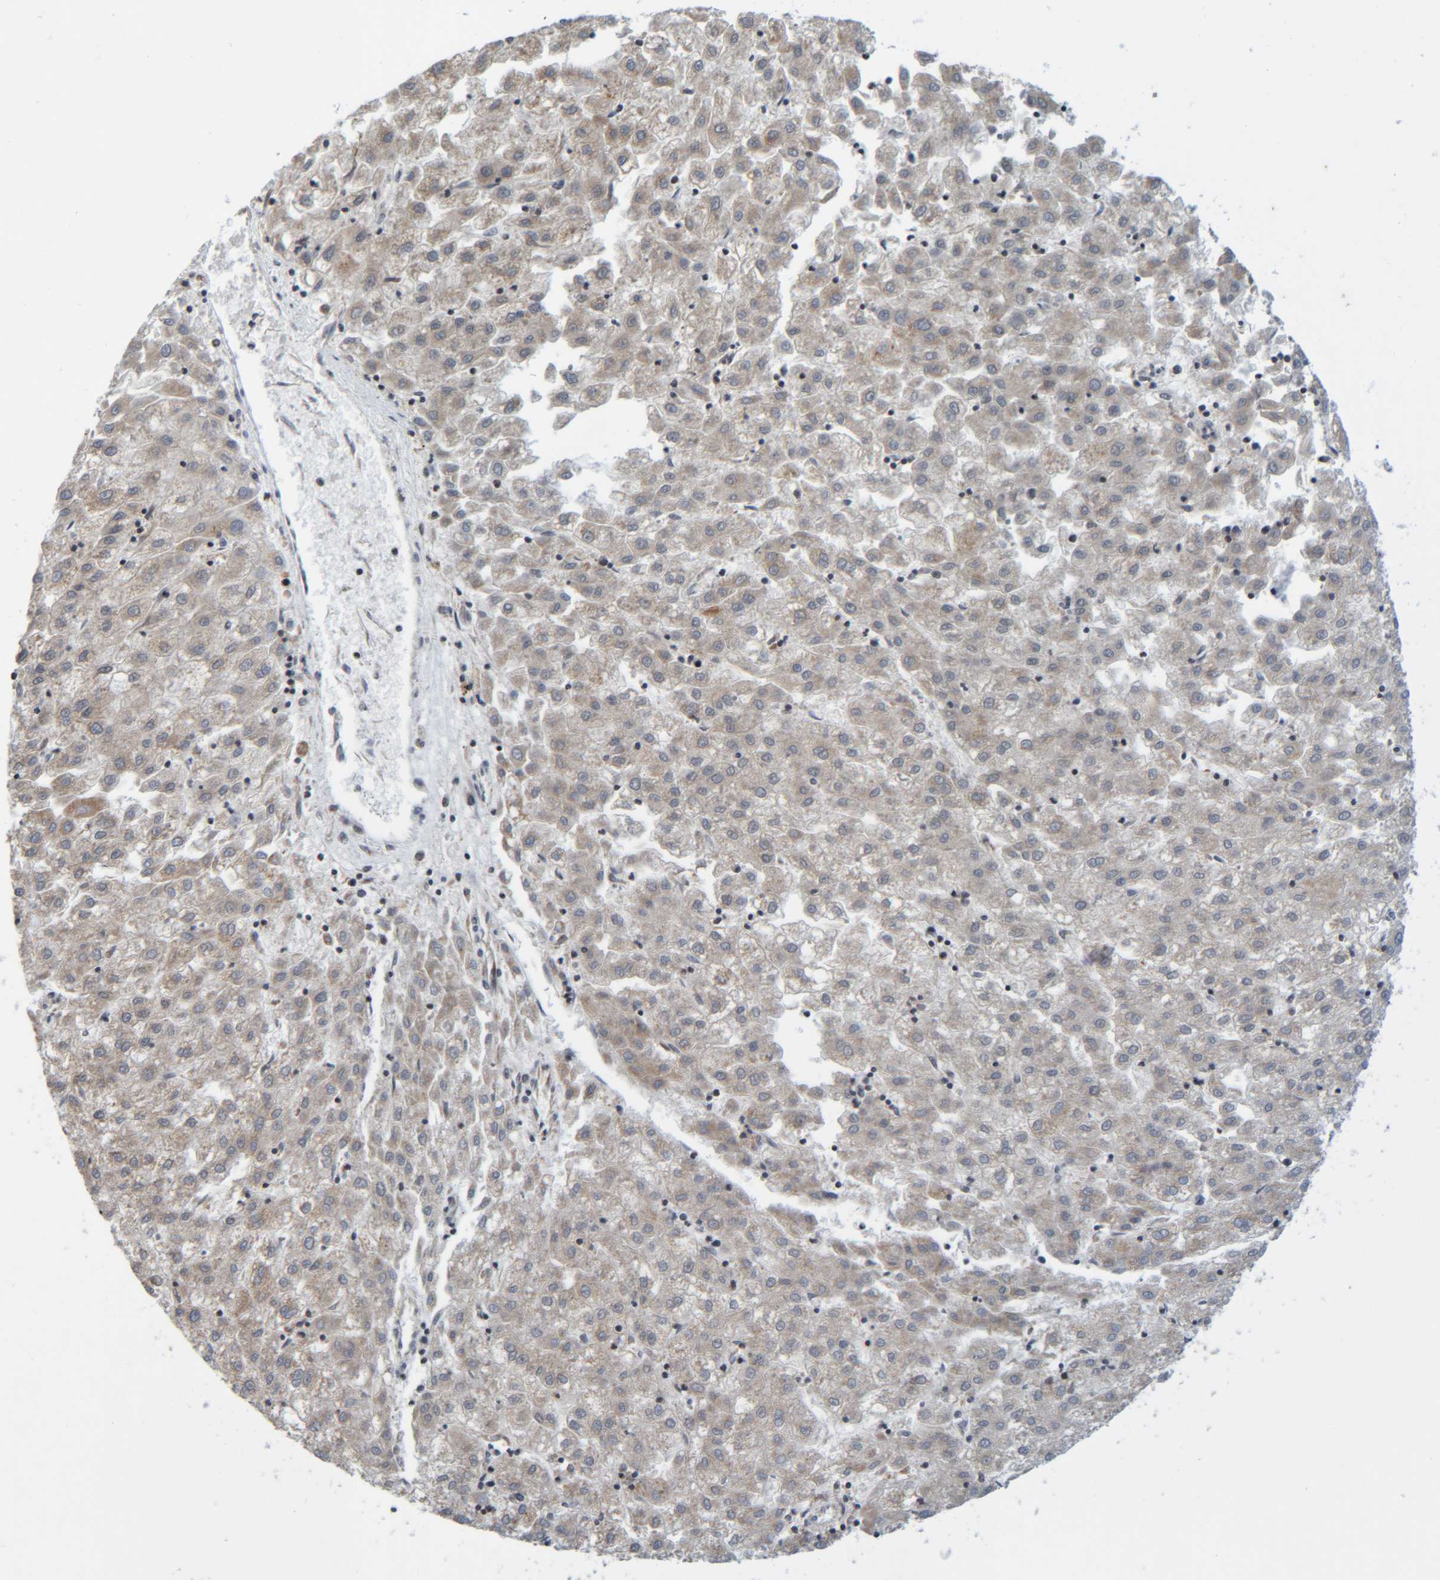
{"staining": {"intensity": "weak", "quantity": "25%-75%", "location": "cytoplasmic/membranous"}, "tissue": "liver cancer", "cell_type": "Tumor cells", "image_type": "cancer", "snomed": [{"axis": "morphology", "description": "Carcinoma, Hepatocellular, NOS"}, {"axis": "topography", "description": "Liver"}], "caption": "Immunohistochemistry (IHC) micrograph of neoplastic tissue: liver cancer (hepatocellular carcinoma) stained using IHC exhibits low levels of weak protein expression localized specifically in the cytoplasmic/membranous of tumor cells, appearing as a cytoplasmic/membranous brown color.", "gene": "CCDC57", "patient": {"sex": "male", "age": 72}}